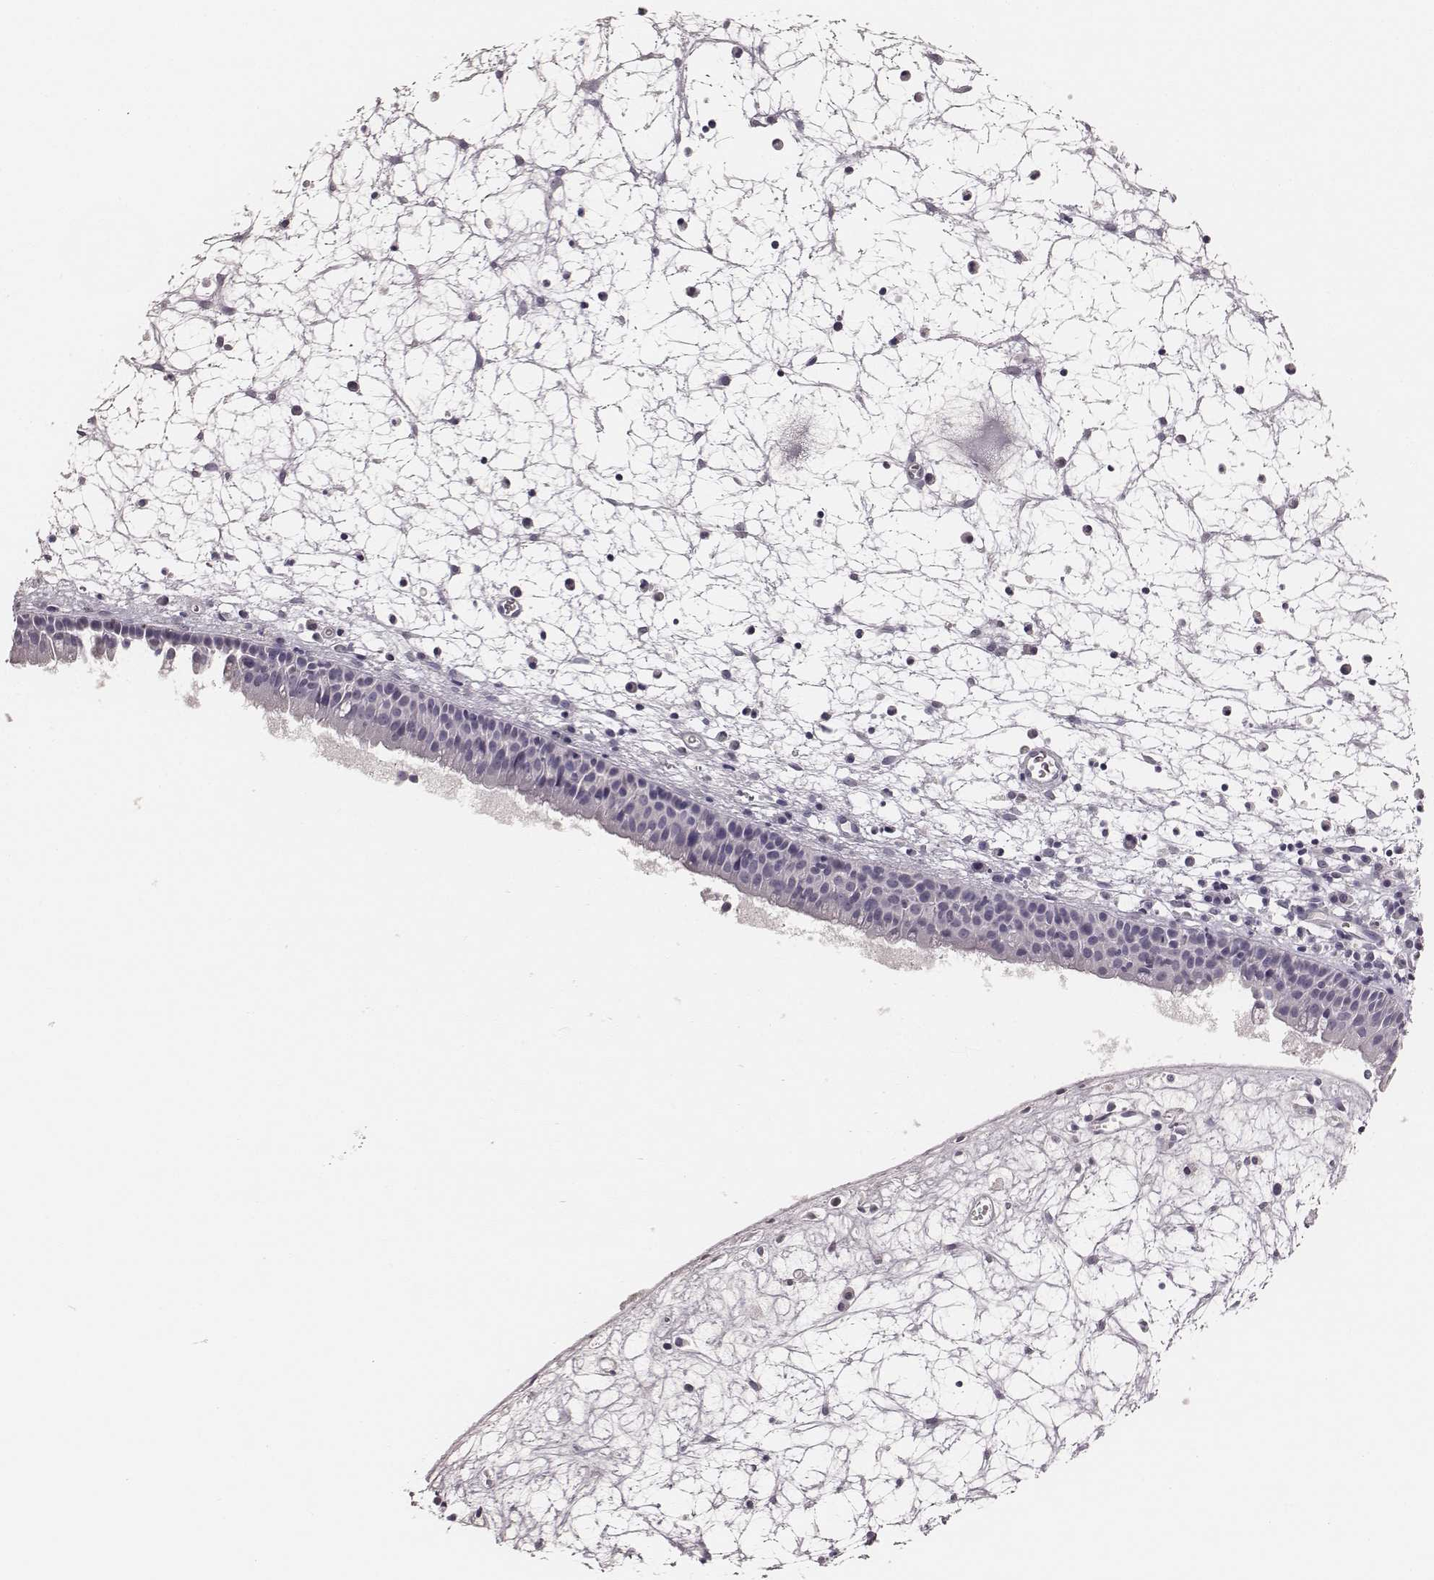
{"staining": {"intensity": "negative", "quantity": "none", "location": "none"}, "tissue": "nasopharynx", "cell_type": "Respiratory epithelial cells", "image_type": "normal", "snomed": [{"axis": "morphology", "description": "Normal tissue, NOS"}, {"axis": "topography", "description": "Nasopharynx"}], "caption": "This is a micrograph of immunohistochemistry (IHC) staining of normal nasopharynx, which shows no staining in respiratory epithelial cells.", "gene": "MYH6", "patient": {"sex": "male", "age": 61}}